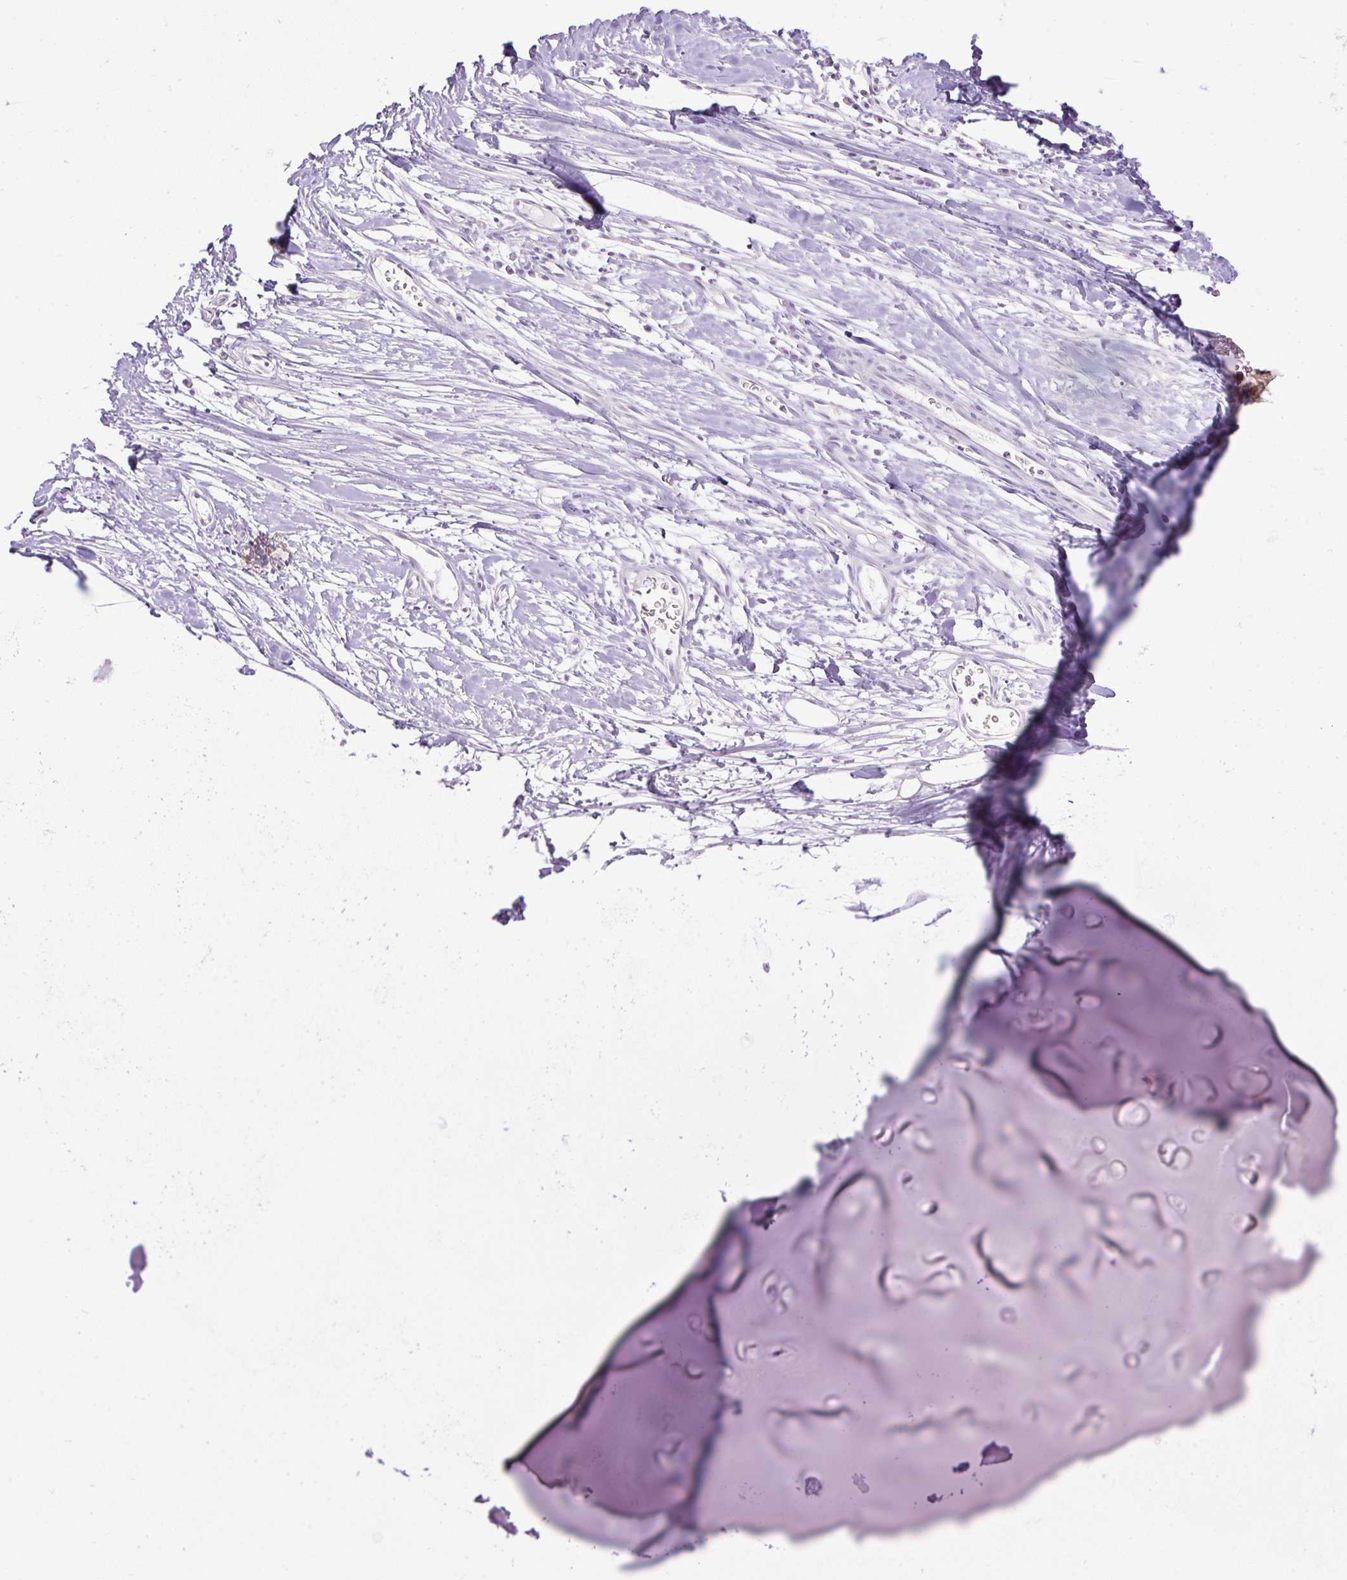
{"staining": {"intensity": "negative", "quantity": "none", "location": "none"}, "tissue": "soft tissue", "cell_type": "Chondrocytes", "image_type": "normal", "snomed": [{"axis": "morphology", "description": "Normal tissue, NOS"}, {"axis": "topography", "description": "Cartilage tissue"}], "caption": "The immunohistochemistry micrograph has no significant expression in chondrocytes of soft tissue. (DAB immunohistochemistry with hematoxylin counter stain).", "gene": "LEFTY1", "patient": {"sex": "male", "age": 57}}